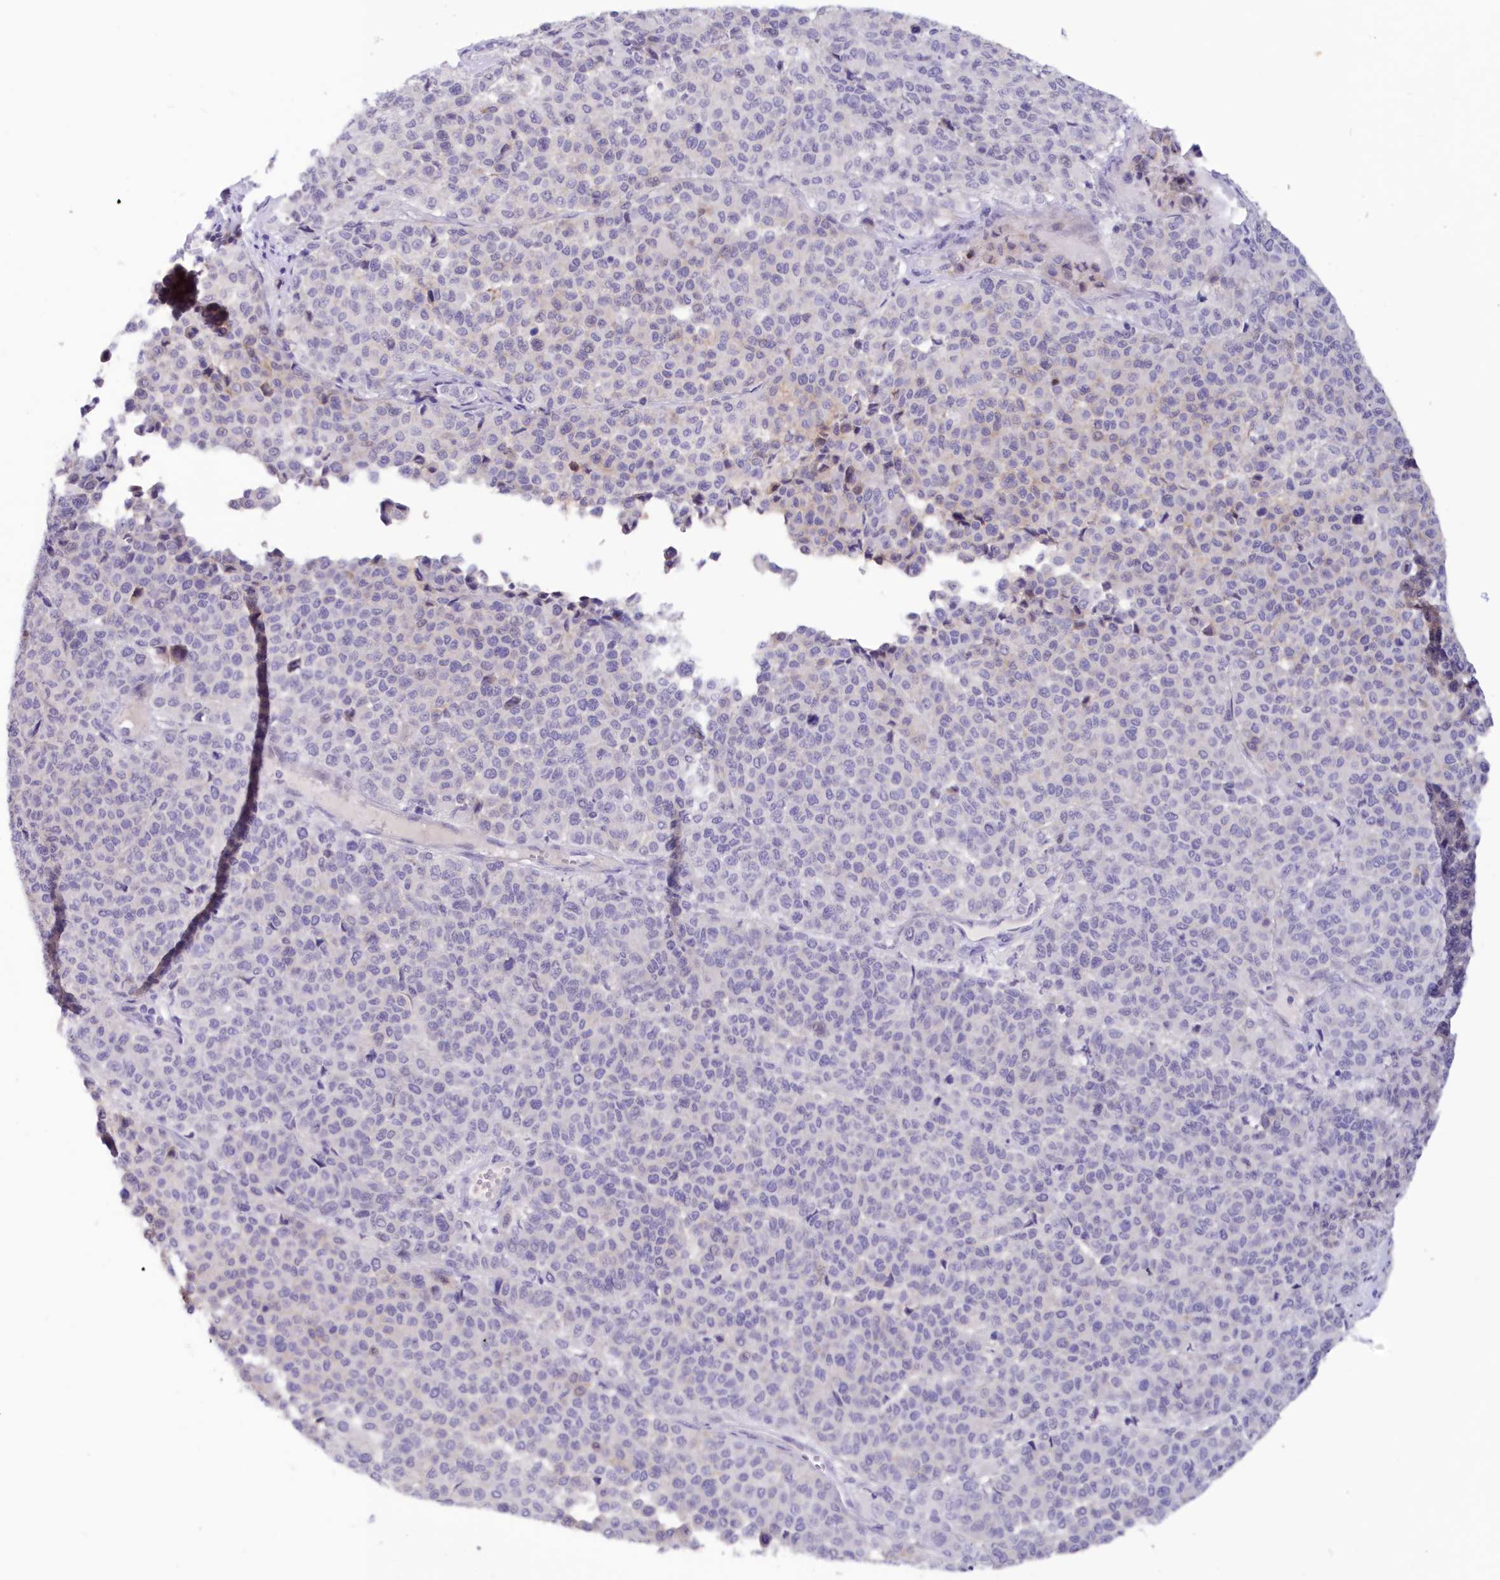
{"staining": {"intensity": "negative", "quantity": "none", "location": "none"}, "tissue": "melanoma", "cell_type": "Tumor cells", "image_type": "cancer", "snomed": [{"axis": "morphology", "description": "Malignant melanoma, Metastatic site"}, {"axis": "topography", "description": "Pancreas"}], "caption": "Immunohistochemistry (IHC) of human melanoma displays no positivity in tumor cells. (IHC, brightfield microscopy, high magnification).", "gene": "SNED1", "patient": {"sex": "female", "age": 30}}